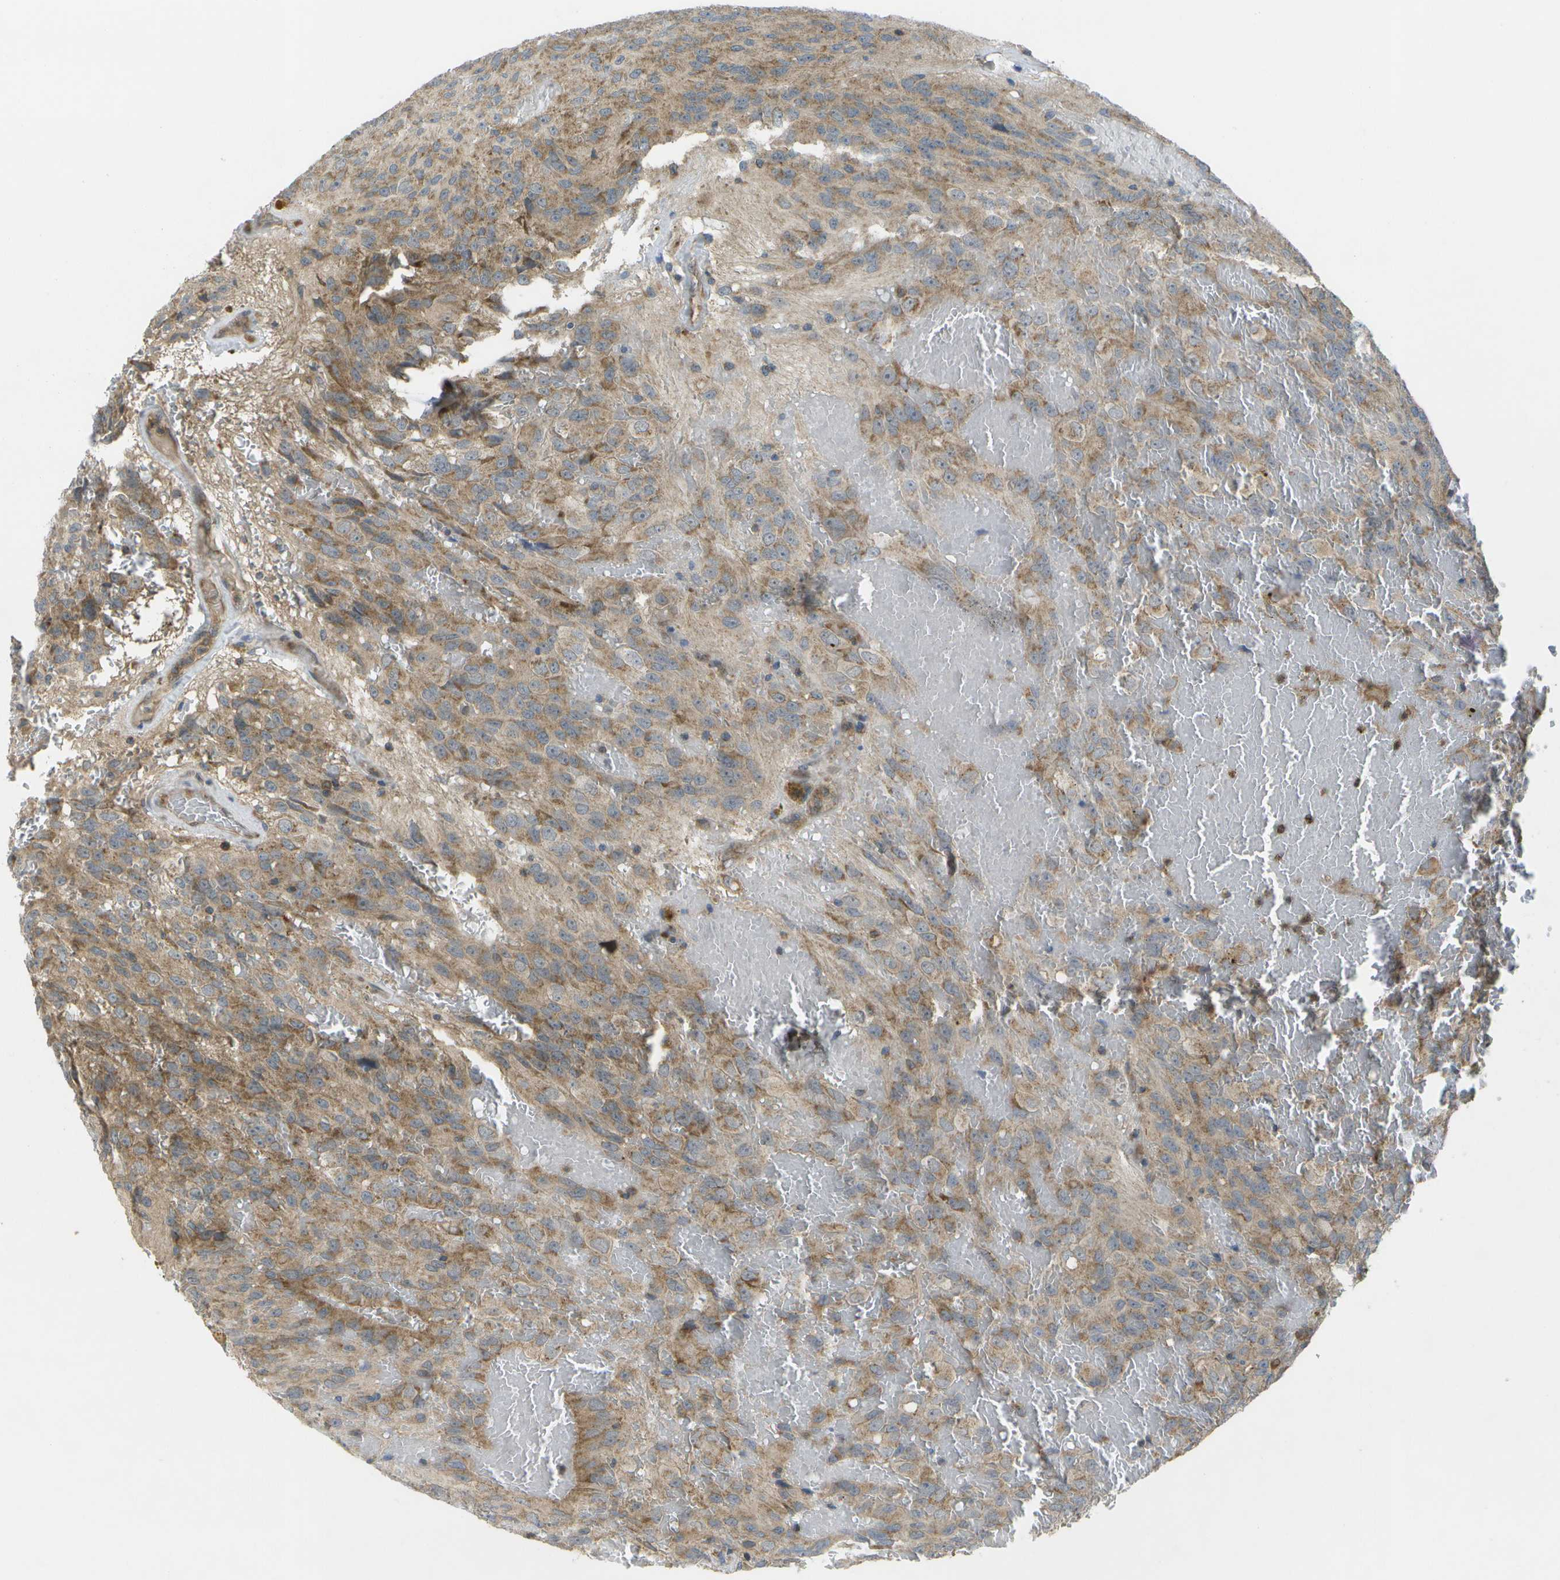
{"staining": {"intensity": "moderate", "quantity": ">75%", "location": "cytoplasmic/membranous"}, "tissue": "glioma", "cell_type": "Tumor cells", "image_type": "cancer", "snomed": [{"axis": "morphology", "description": "Glioma, malignant, High grade"}, {"axis": "topography", "description": "Brain"}], "caption": "Immunohistochemical staining of human malignant glioma (high-grade) shows medium levels of moderate cytoplasmic/membranous protein positivity in approximately >75% of tumor cells. The staining was performed using DAB to visualize the protein expression in brown, while the nuclei were stained in blue with hematoxylin (Magnification: 20x).", "gene": "DPM3", "patient": {"sex": "male", "age": 32}}